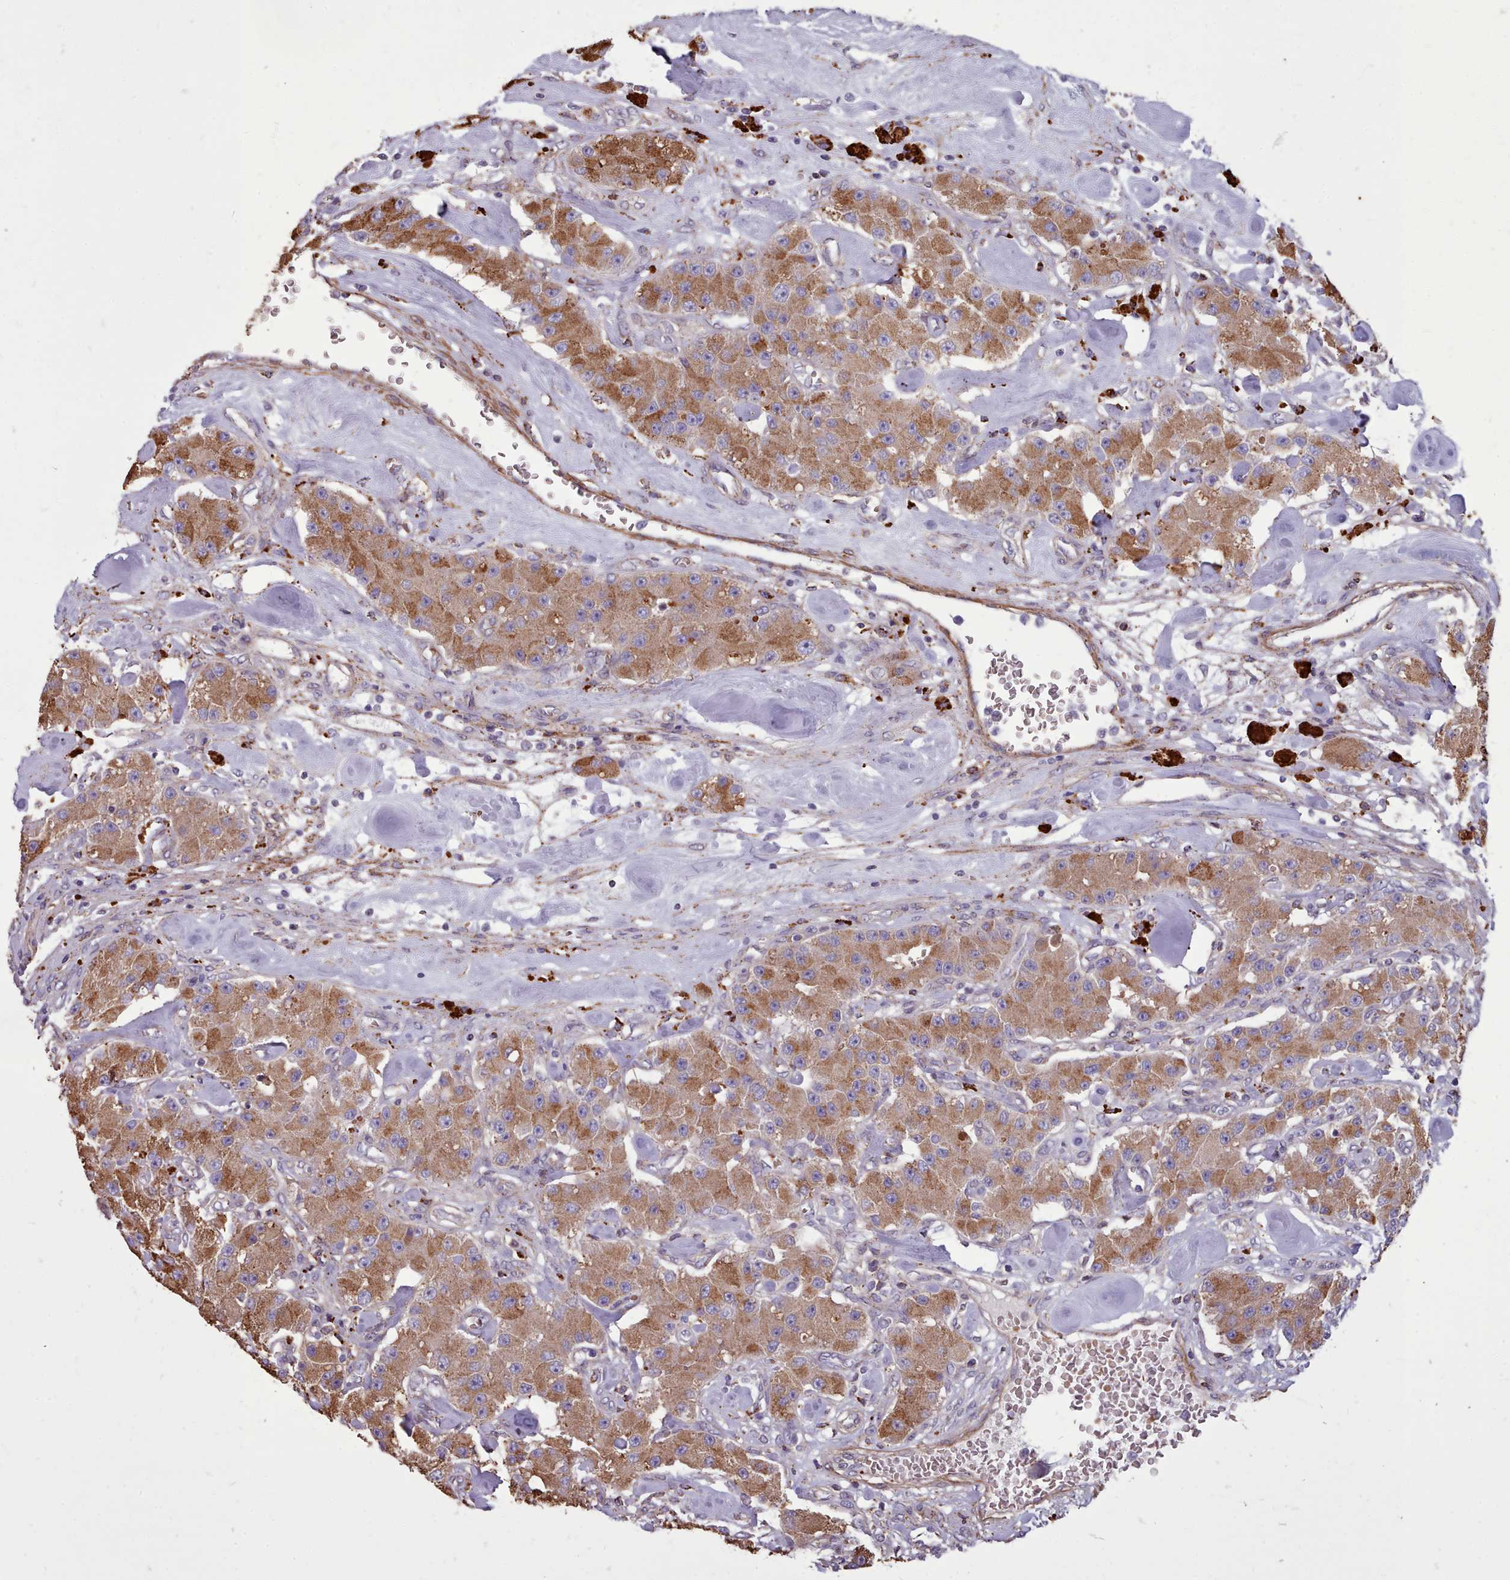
{"staining": {"intensity": "moderate", "quantity": ">75%", "location": "cytoplasmic/membranous"}, "tissue": "carcinoid", "cell_type": "Tumor cells", "image_type": "cancer", "snomed": [{"axis": "morphology", "description": "Carcinoid, malignant, NOS"}, {"axis": "topography", "description": "Pancreas"}], "caption": "This is an image of IHC staining of carcinoid, which shows moderate expression in the cytoplasmic/membranous of tumor cells.", "gene": "PACSIN3", "patient": {"sex": "male", "age": 41}}